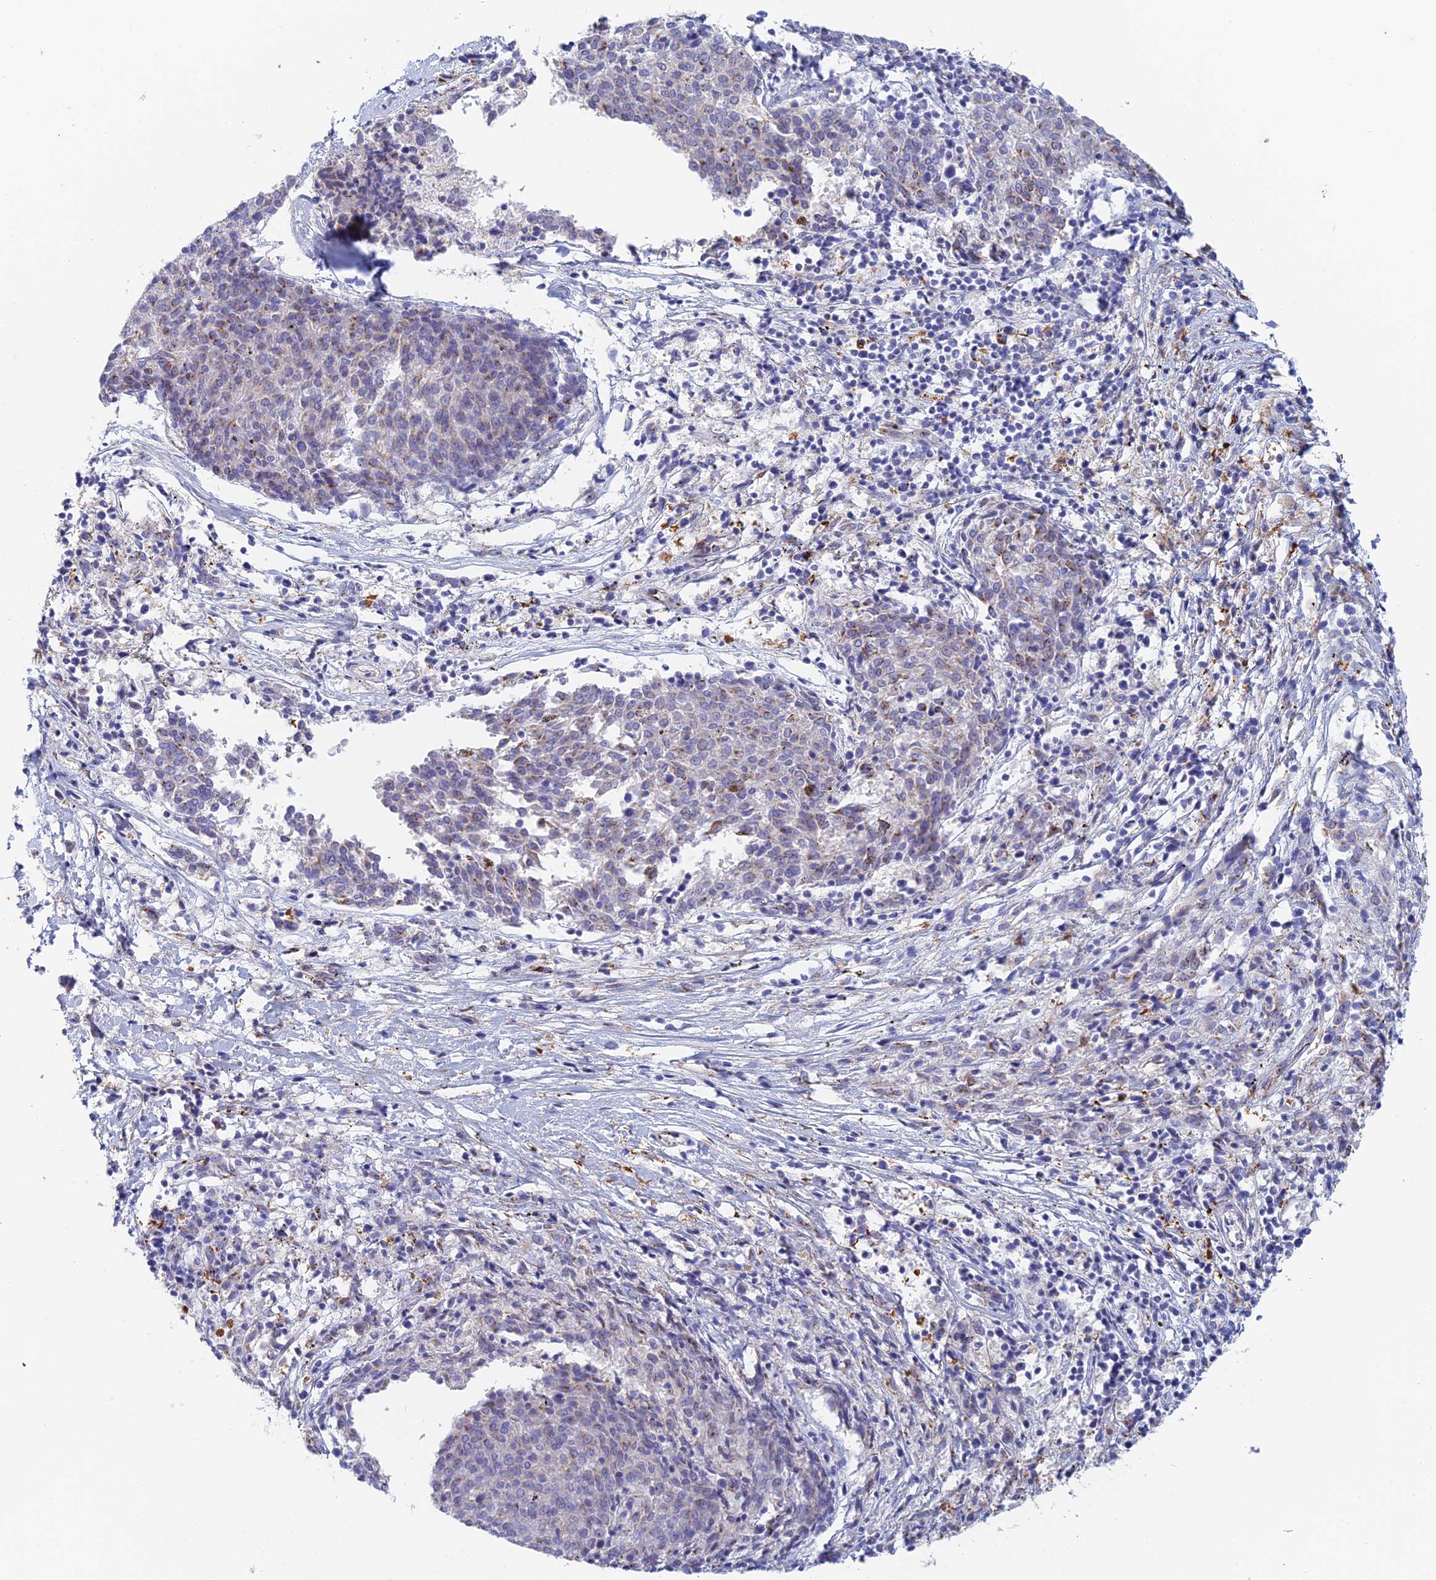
{"staining": {"intensity": "weak", "quantity": "<25%", "location": "cytoplasmic/membranous"}, "tissue": "melanoma", "cell_type": "Tumor cells", "image_type": "cancer", "snomed": [{"axis": "morphology", "description": "Malignant melanoma, NOS"}, {"axis": "topography", "description": "Skin"}], "caption": "The immunohistochemistry micrograph has no significant positivity in tumor cells of malignant melanoma tissue. (Stains: DAB (3,3'-diaminobenzidine) immunohistochemistry with hematoxylin counter stain, Microscopy: brightfield microscopy at high magnification).", "gene": "SLC24A3", "patient": {"sex": "female", "age": 72}}